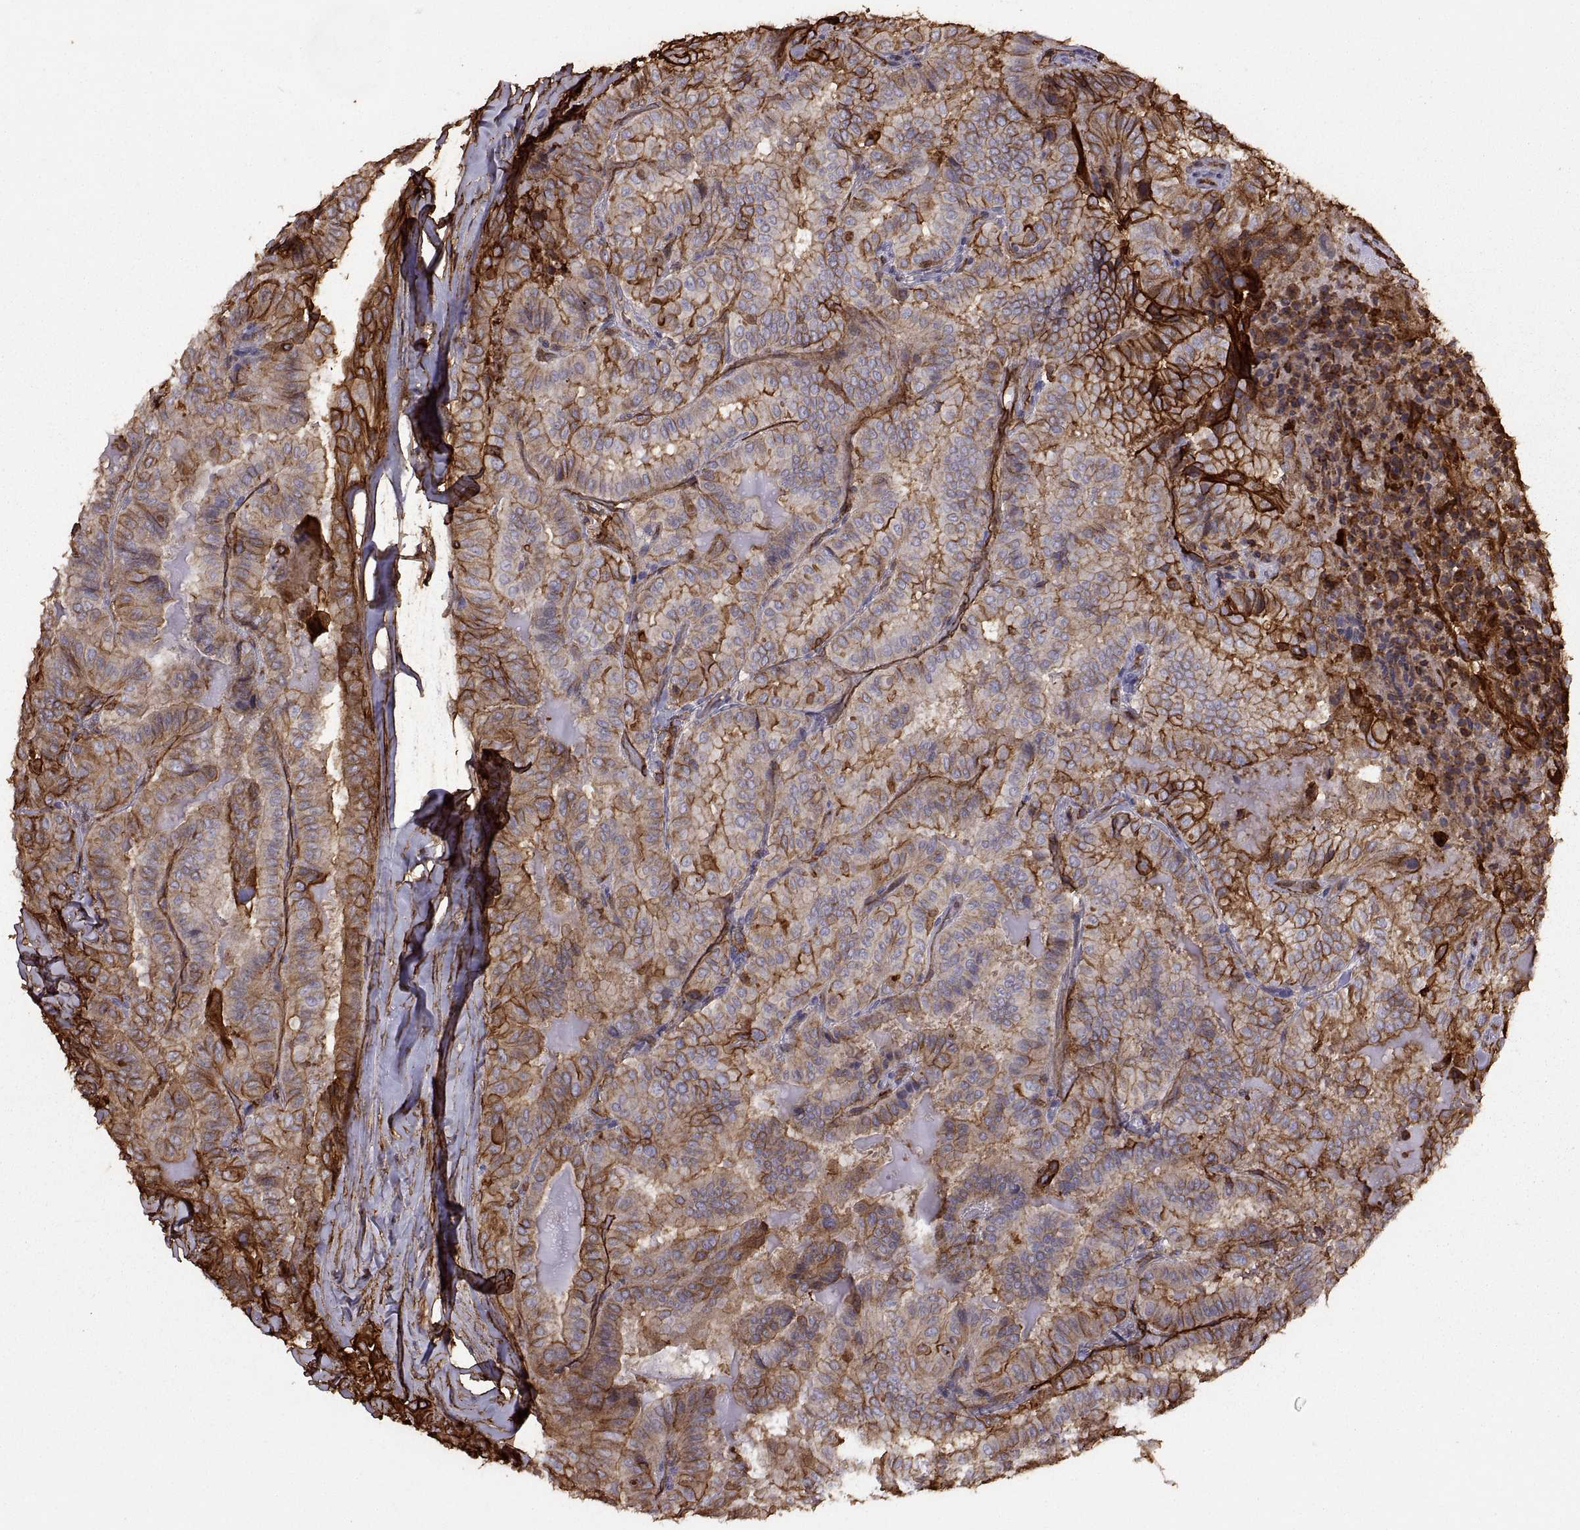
{"staining": {"intensity": "strong", "quantity": "25%-75%", "location": "cytoplasmic/membranous"}, "tissue": "thyroid cancer", "cell_type": "Tumor cells", "image_type": "cancer", "snomed": [{"axis": "morphology", "description": "Papillary adenocarcinoma, NOS"}, {"axis": "topography", "description": "Thyroid gland"}], "caption": "Strong cytoplasmic/membranous protein positivity is seen in about 25%-75% of tumor cells in thyroid cancer (papillary adenocarcinoma).", "gene": "S100A10", "patient": {"sex": "female", "age": 68}}